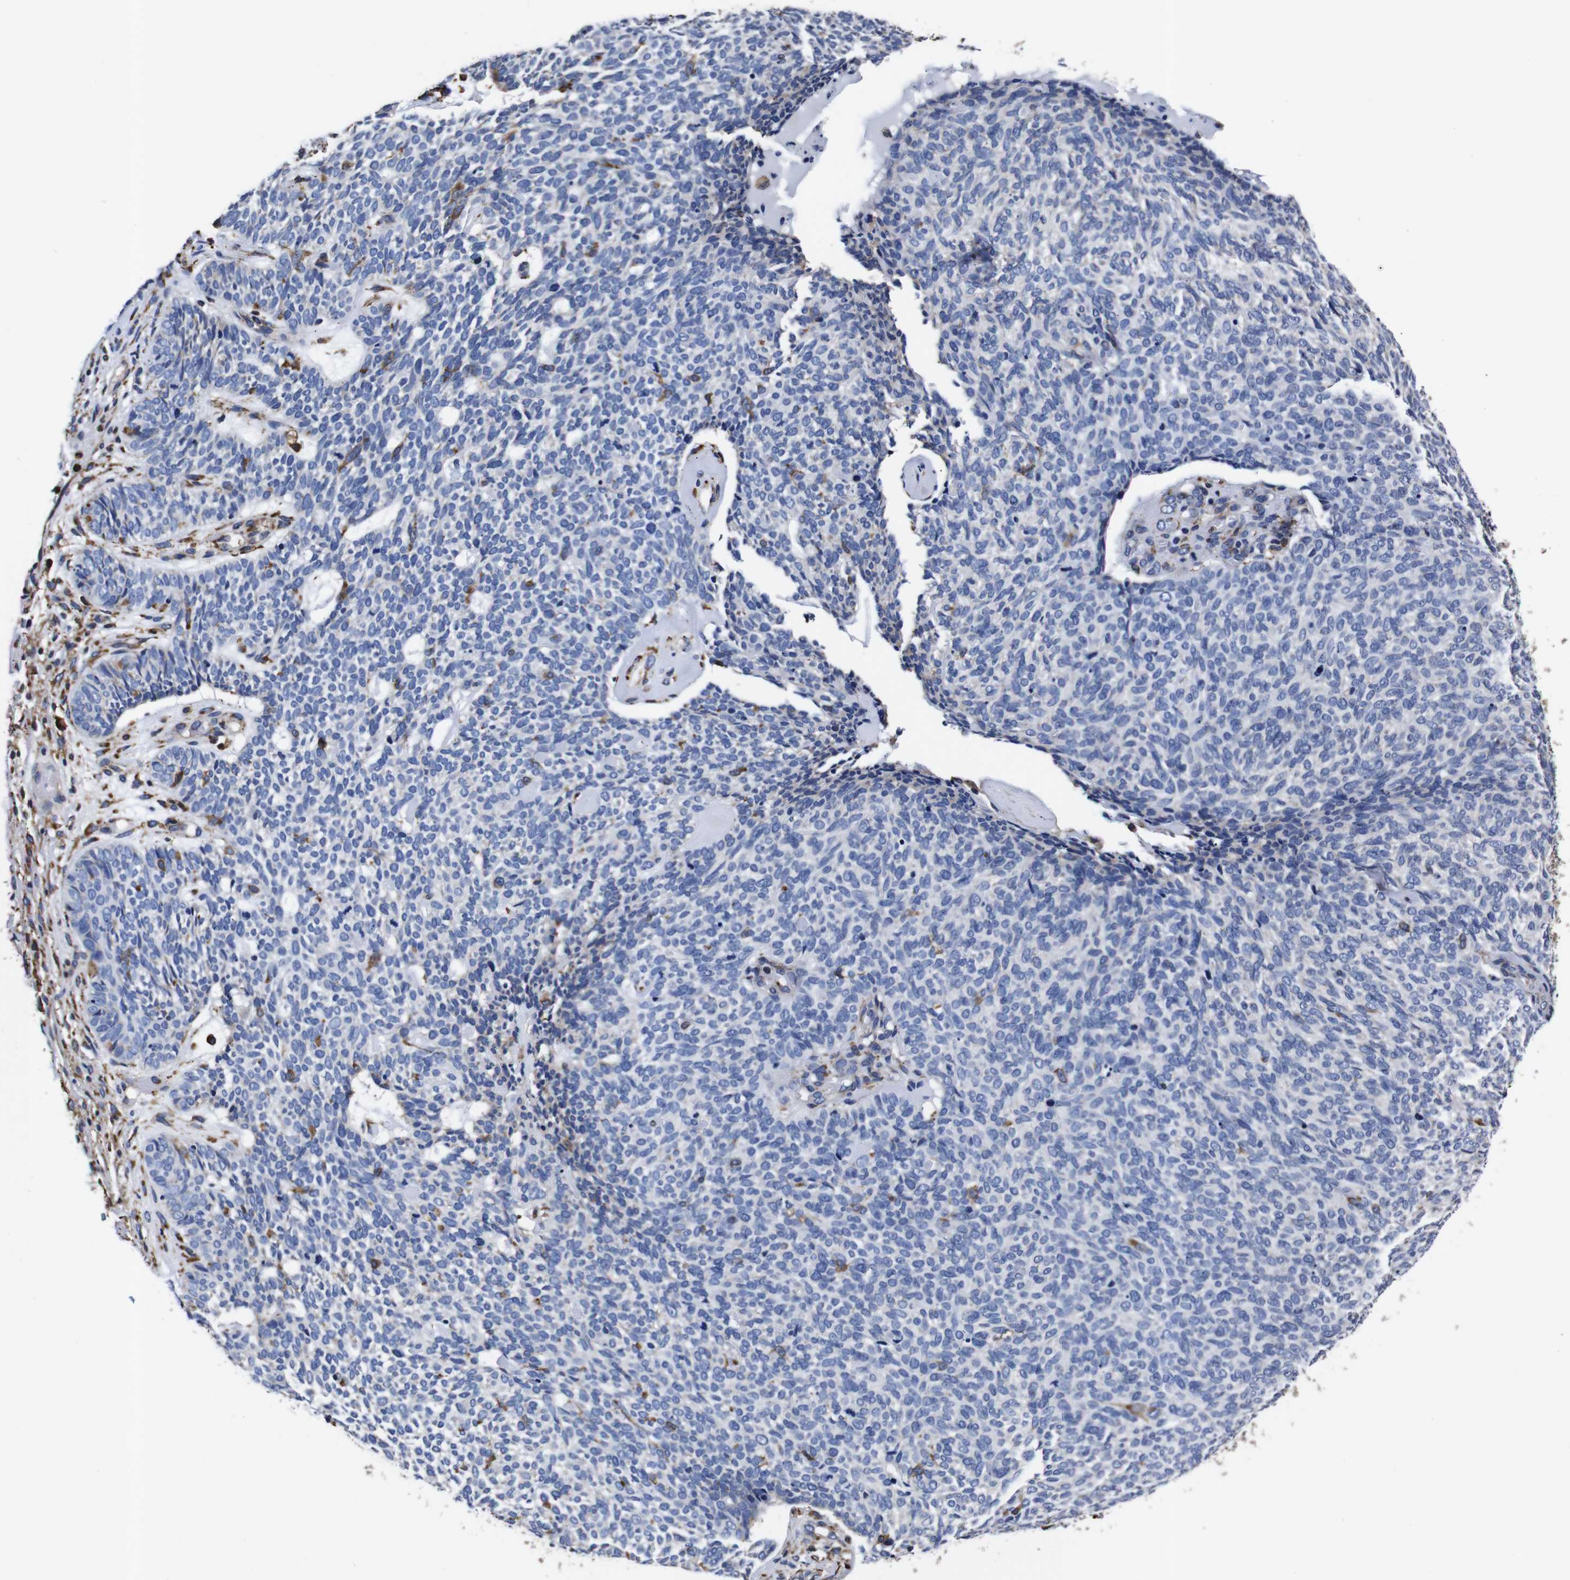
{"staining": {"intensity": "negative", "quantity": "none", "location": "none"}, "tissue": "skin cancer", "cell_type": "Tumor cells", "image_type": "cancer", "snomed": [{"axis": "morphology", "description": "Basal cell carcinoma"}, {"axis": "topography", "description": "Skin"}], "caption": "Protein analysis of basal cell carcinoma (skin) demonstrates no significant expression in tumor cells.", "gene": "PPIB", "patient": {"sex": "female", "age": 84}}